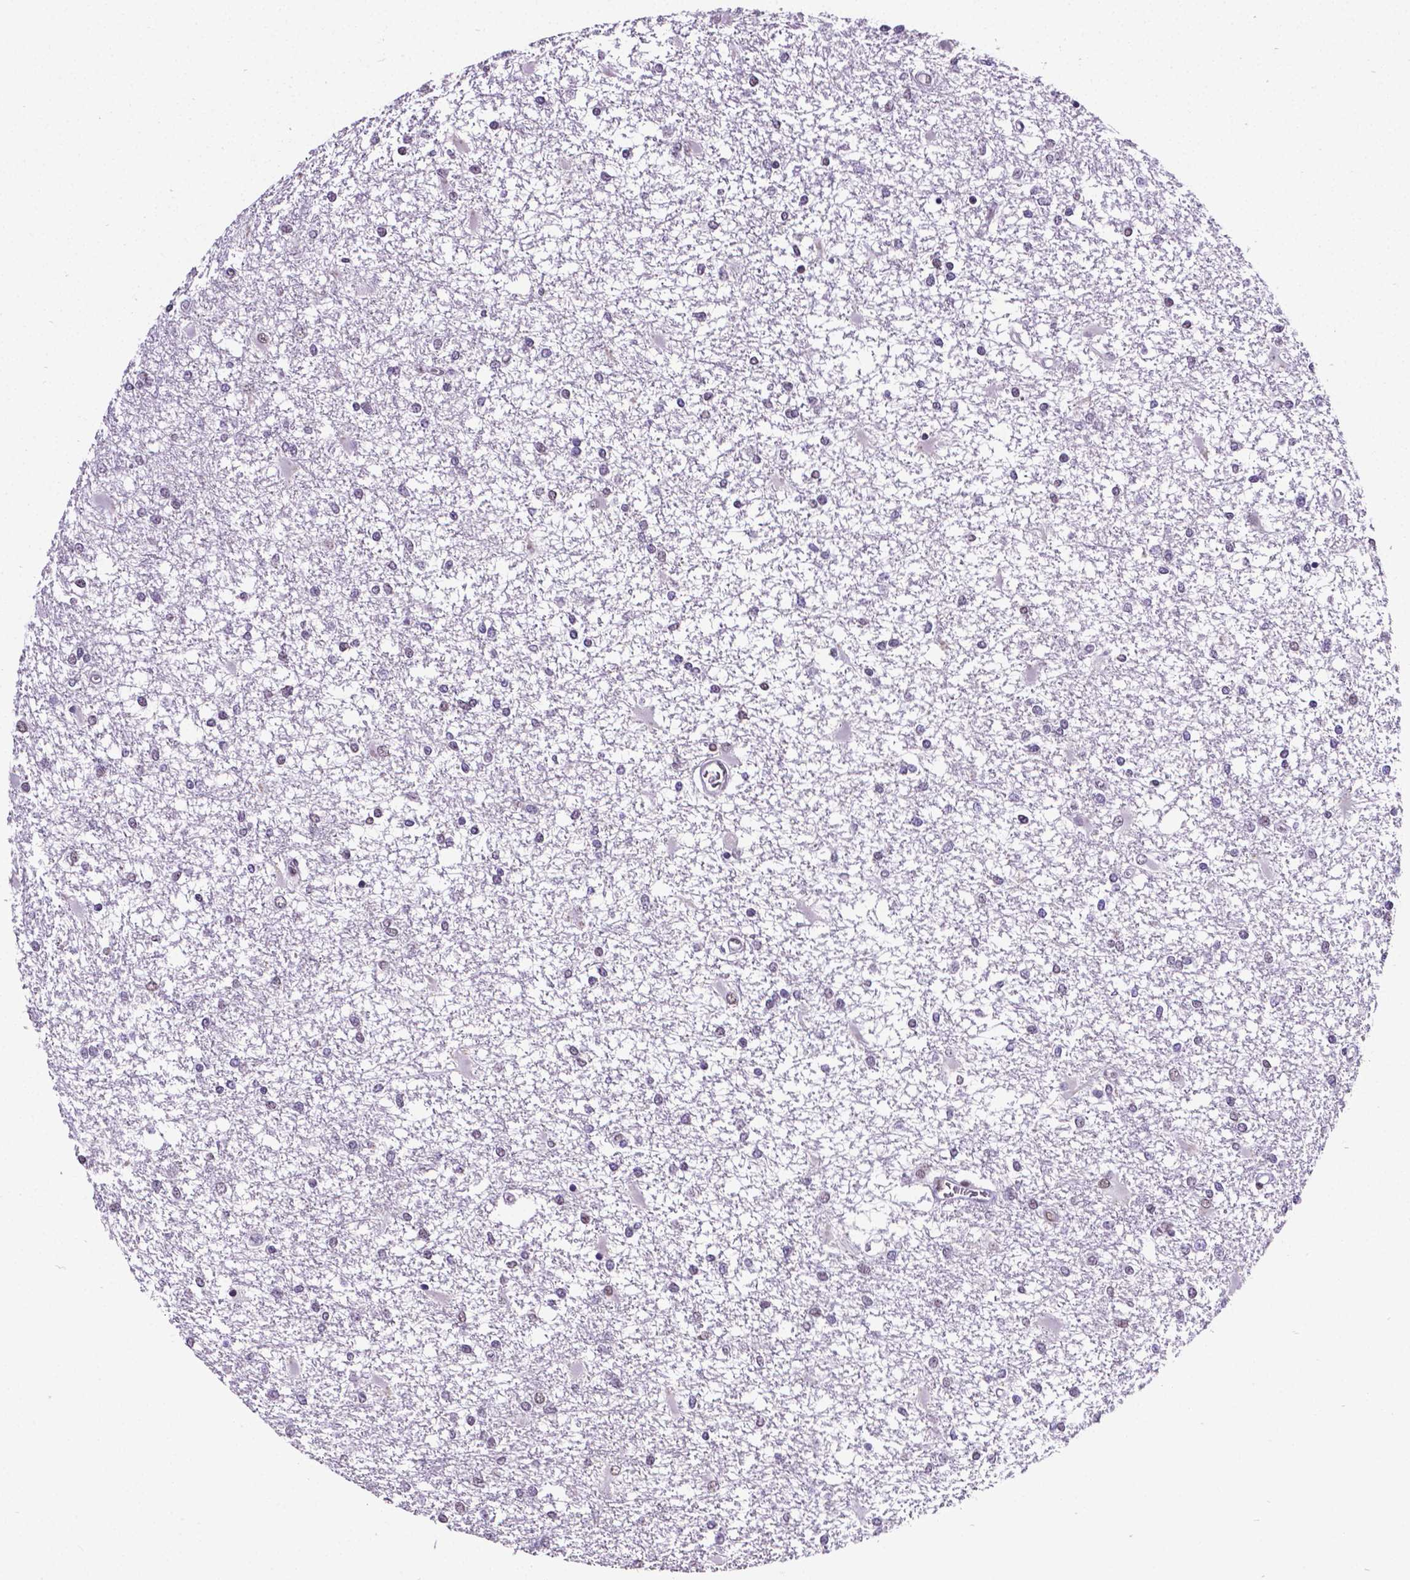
{"staining": {"intensity": "negative", "quantity": "none", "location": "none"}, "tissue": "glioma", "cell_type": "Tumor cells", "image_type": "cancer", "snomed": [{"axis": "morphology", "description": "Glioma, malignant, High grade"}, {"axis": "topography", "description": "Cerebral cortex"}], "caption": "Glioma stained for a protein using immunohistochemistry (IHC) exhibits no positivity tumor cells.", "gene": "REST", "patient": {"sex": "male", "age": 79}}